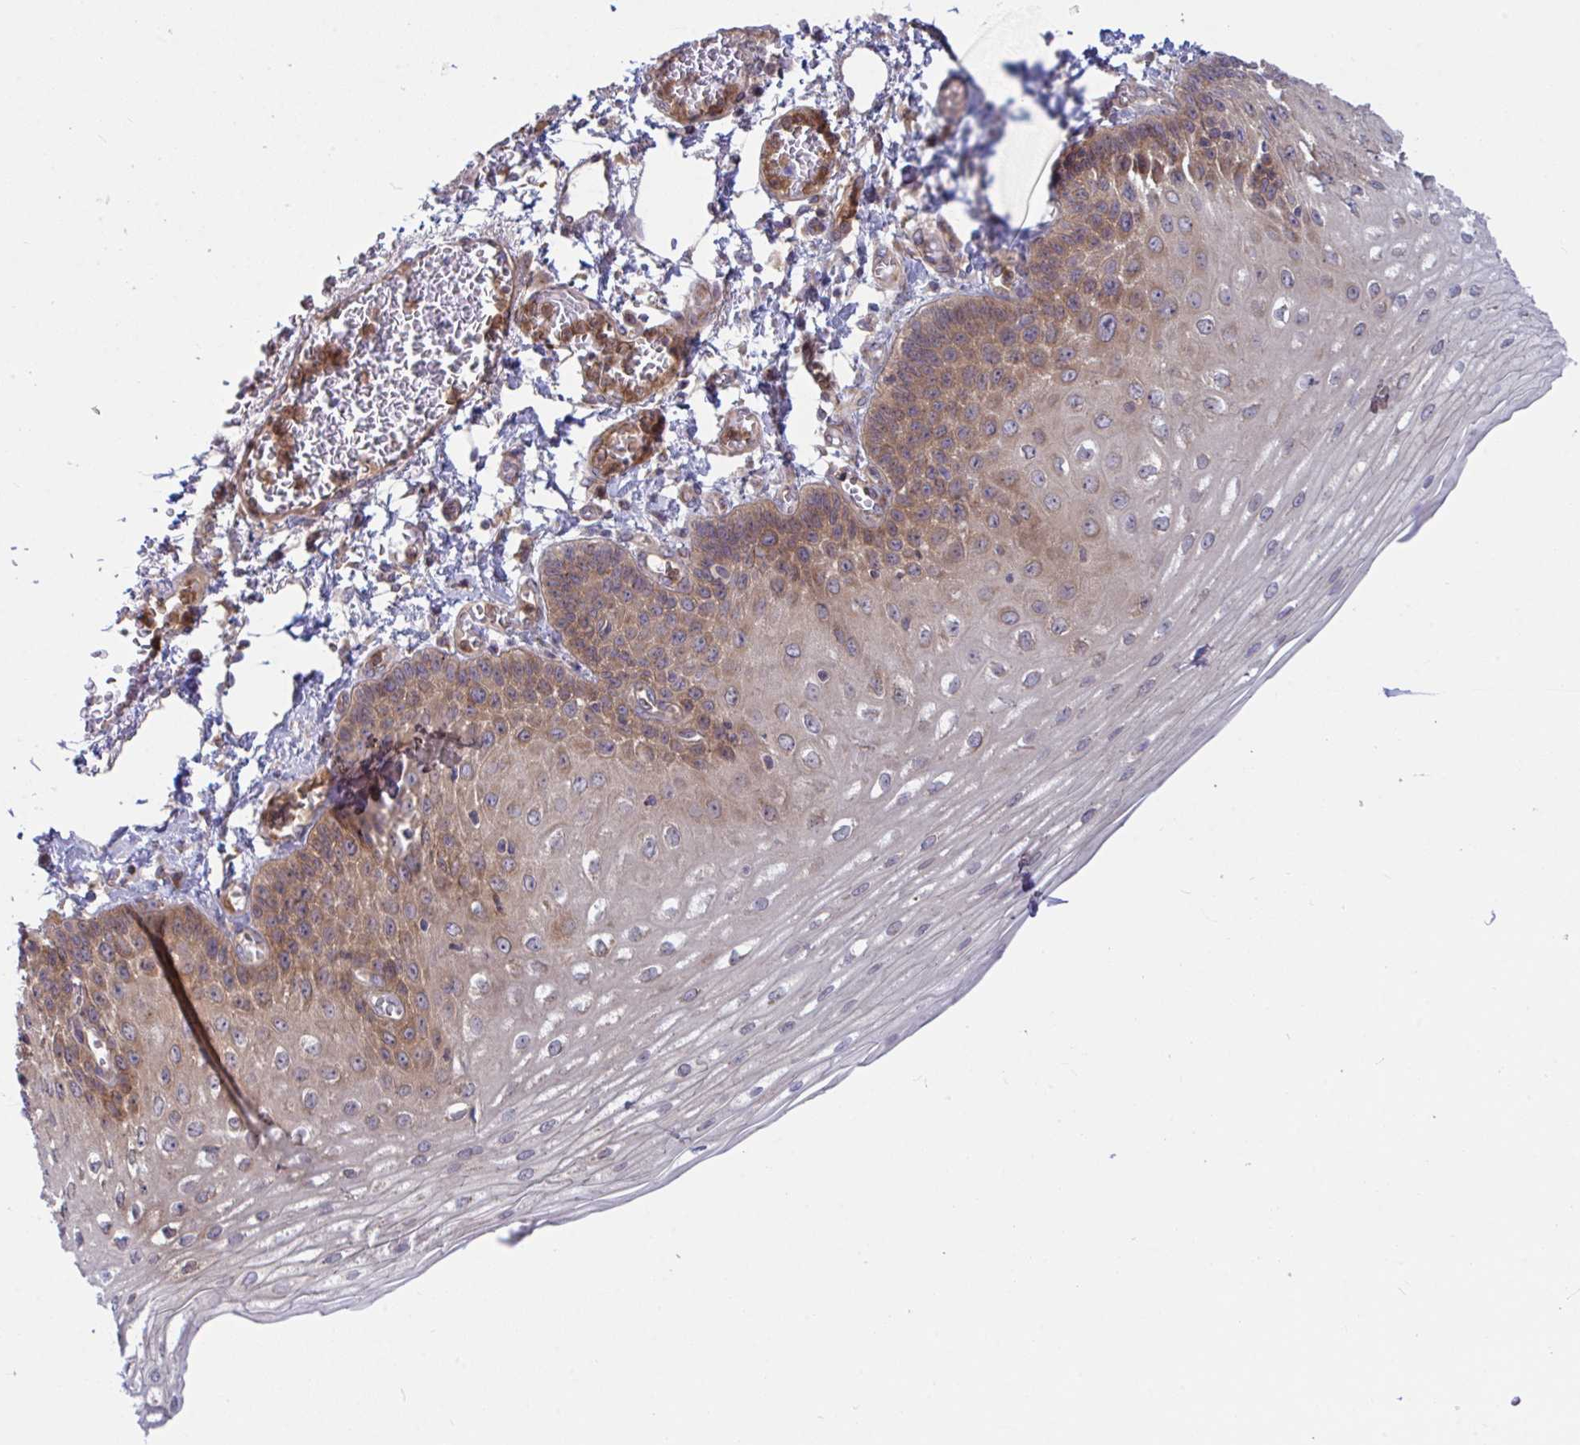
{"staining": {"intensity": "moderate", "quantity": "25%-75%", "location": "cytoplasmic/membranous,nuclear"}, "tissue": "esophagus", "cell_type": "Squamous epithelial cells", "image_type": "normal", "snomed": [{"axis": "morphology", "description": "Normal tissue, NOS"}, {"axis": "morphology", "description": "Adenocarcinoma, NOS"}, {"axis": "topography", "description": "Esophagus"}], "caption": "This is a photomicrograph of IHC staining of benign esophagus, which shows moderate expression in the cytoplasmic/membranous,nuclear of squamous epithelial cells.", "gene": "LMNTD2", "patient": {"sex": "male", "age": 81}}